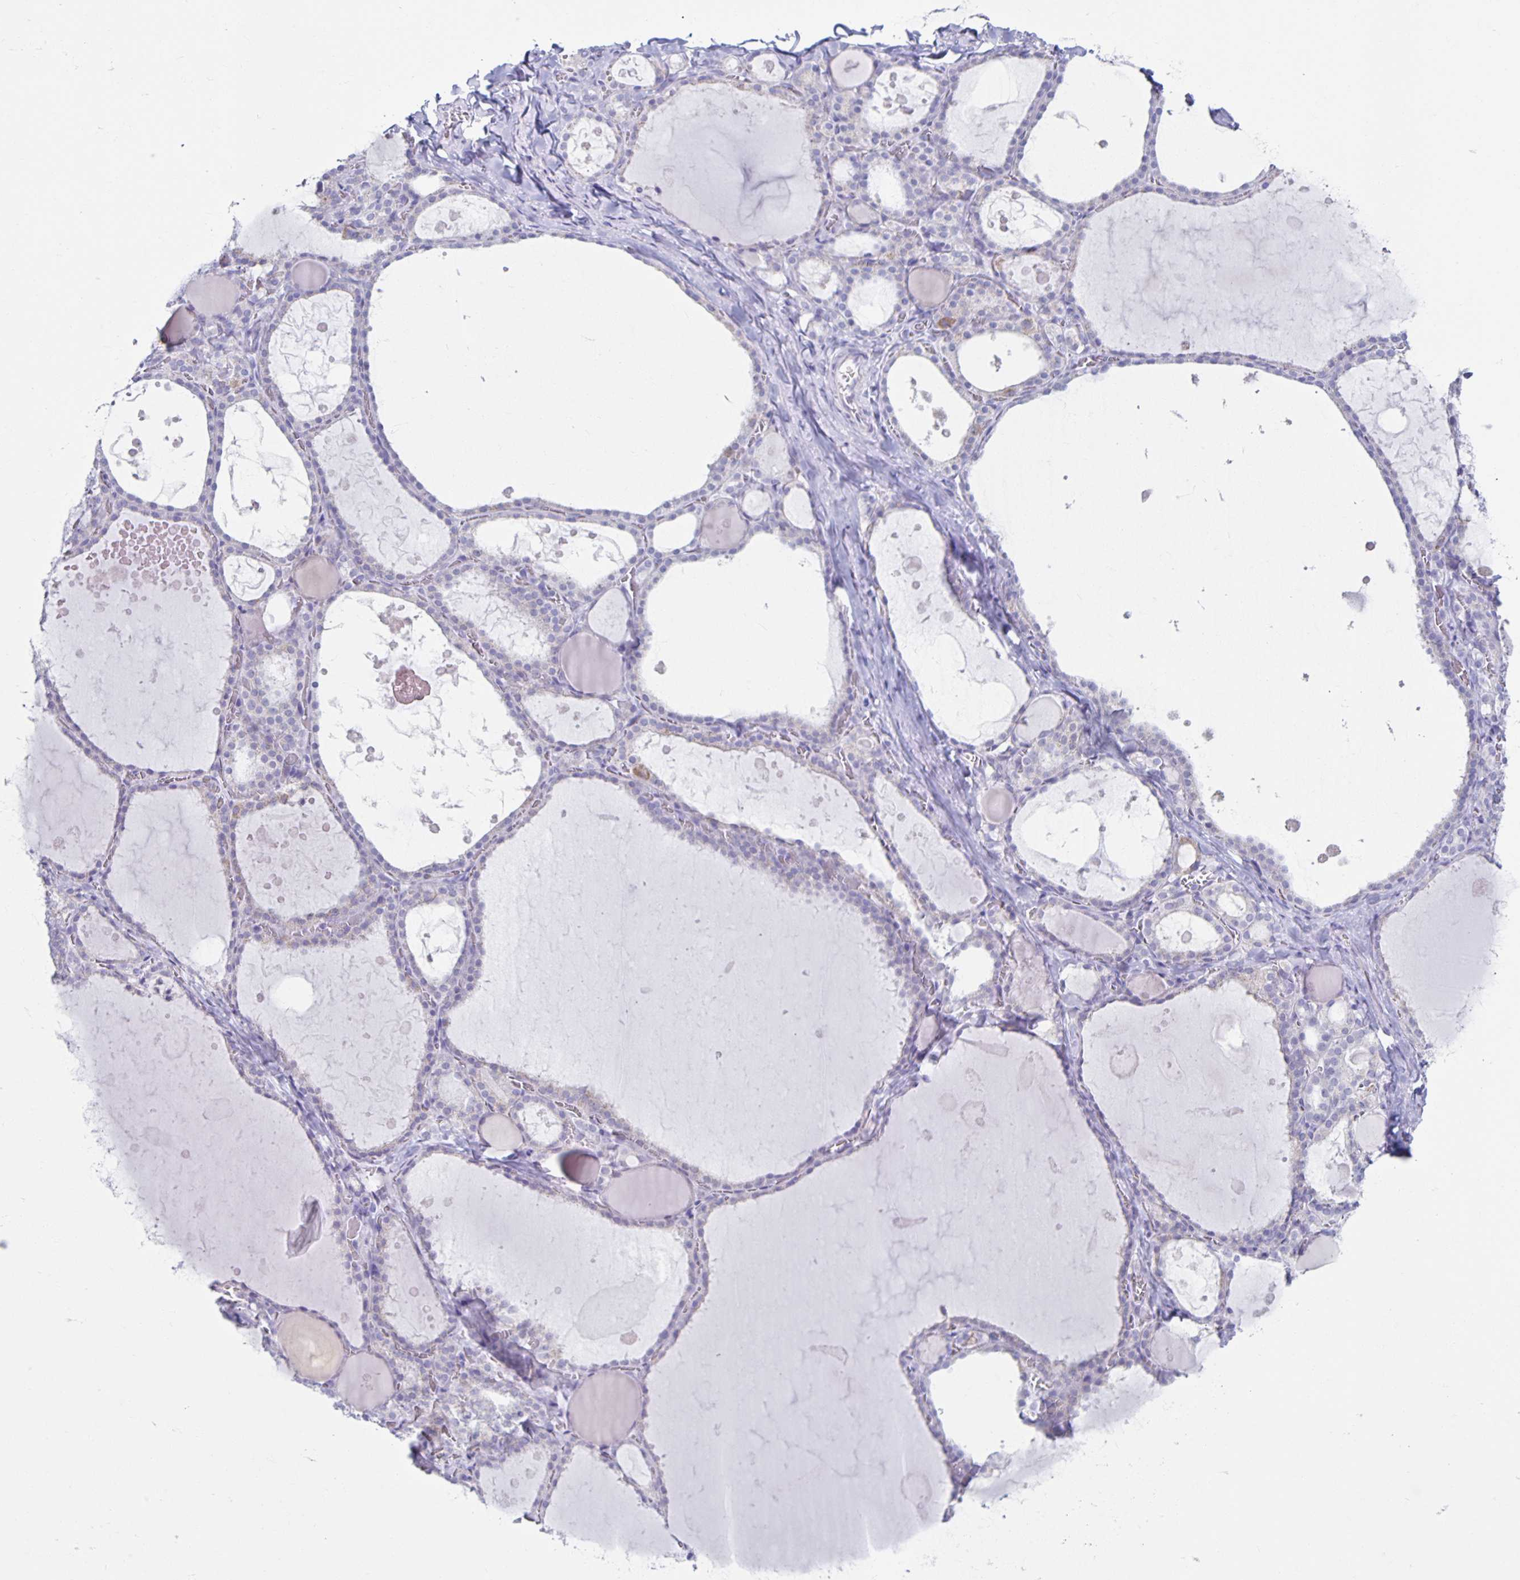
{"staining": {"intensity": "negative", "quantity": "none", "location": "none"}, "tissue": "thyroid gland", "cell_type": "Glandular cells", "image_type": "normal", "snomed": [{"axis": "morphology", "description": "Normal tissue, NOS"}, {"axis": "topography", "description": "Thyroid gland"}], "caption": "Immunohistochemistry histopathology image of unremarkable thyroid gland: human thyroid gland stained with DAB demonstrates no significant protein expression in glandular cells. (IHC, brightfield microscopy, high magnification).", "gene": "CT45A10", "patient": {"sex": "male", "age": 56}}